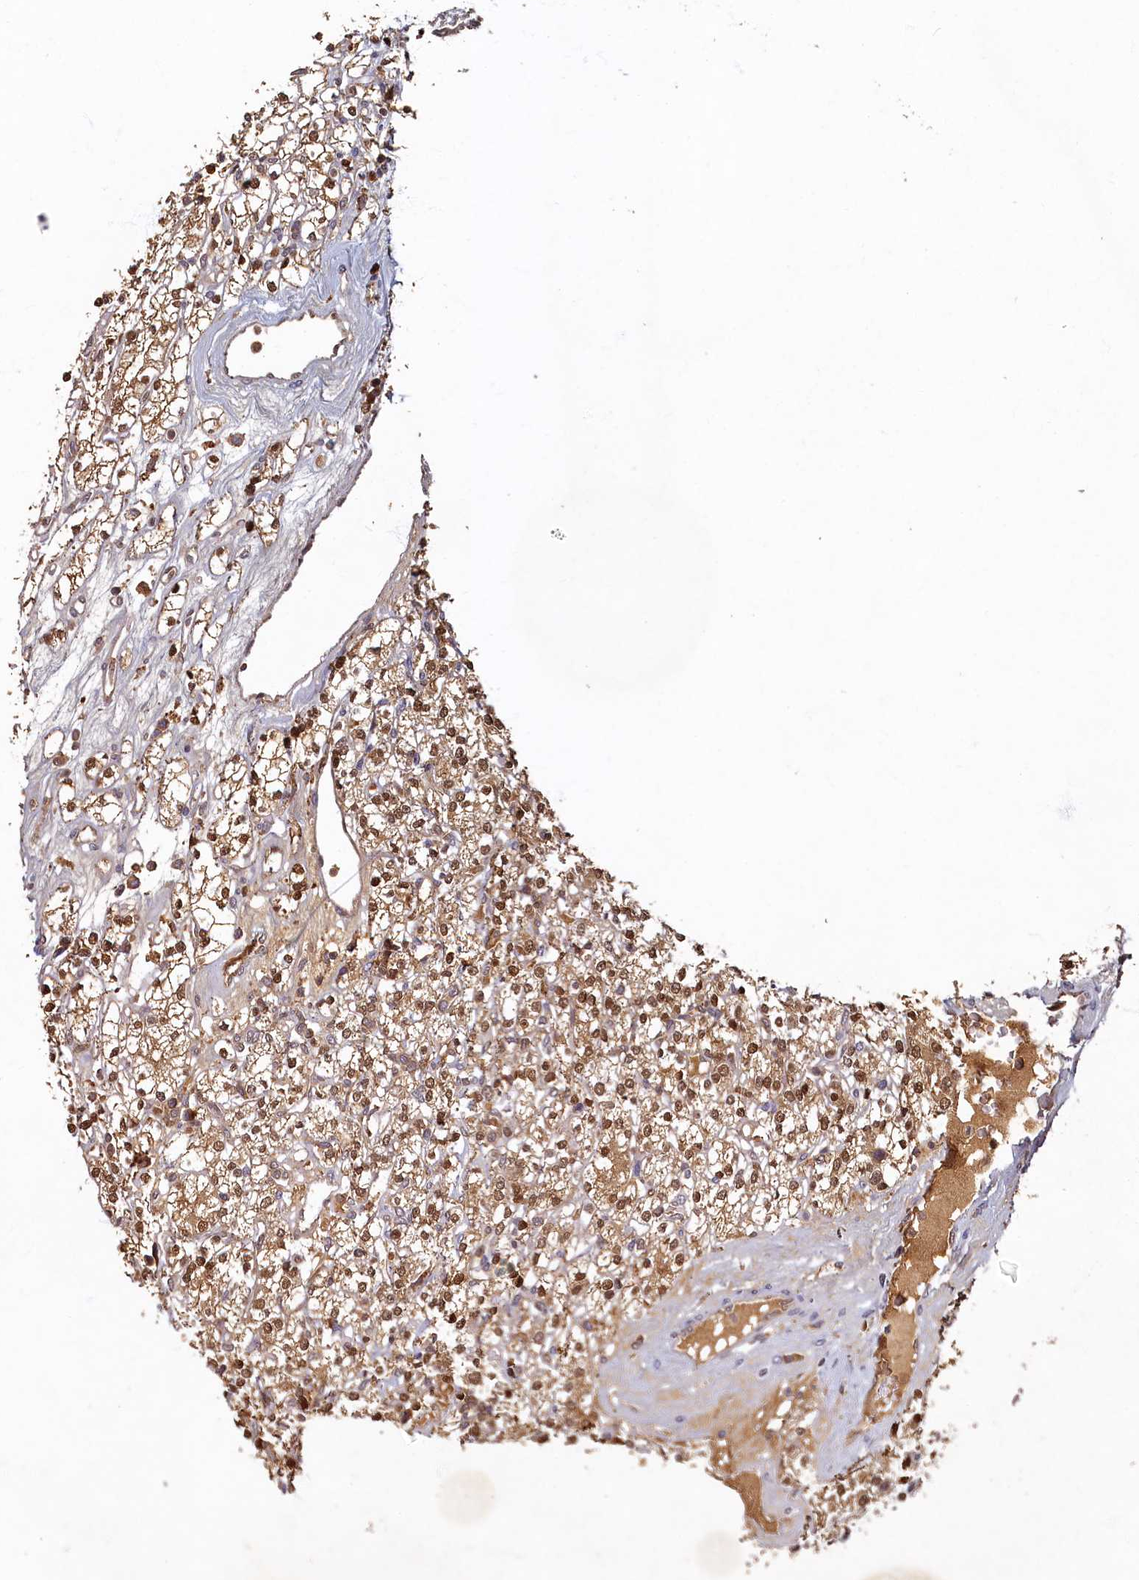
{"staining": {"intensity": "moderate", "quantity": ">75%", "location": "cytoplasmic/membranous,nuclear"}, "tissue": "renal cancer", "cell_type": "Tumor cells", "image_type": "cancer", "snomed": [{"axis": "morphology", "description": "Adenocarcinoma, NOS"}, {"axis": "topography", "description": "Kidney"}], "caption": "DAB (3,3'-diaminobenzidine) immunohistochemical staining of human renal cancer demonstrates moderate cytoplasmic/membranous and nuclear protein positivity in about >75% of tumor cells.", "gene": "LCMT2", "patient": {"sex": "male", "age": 77}}